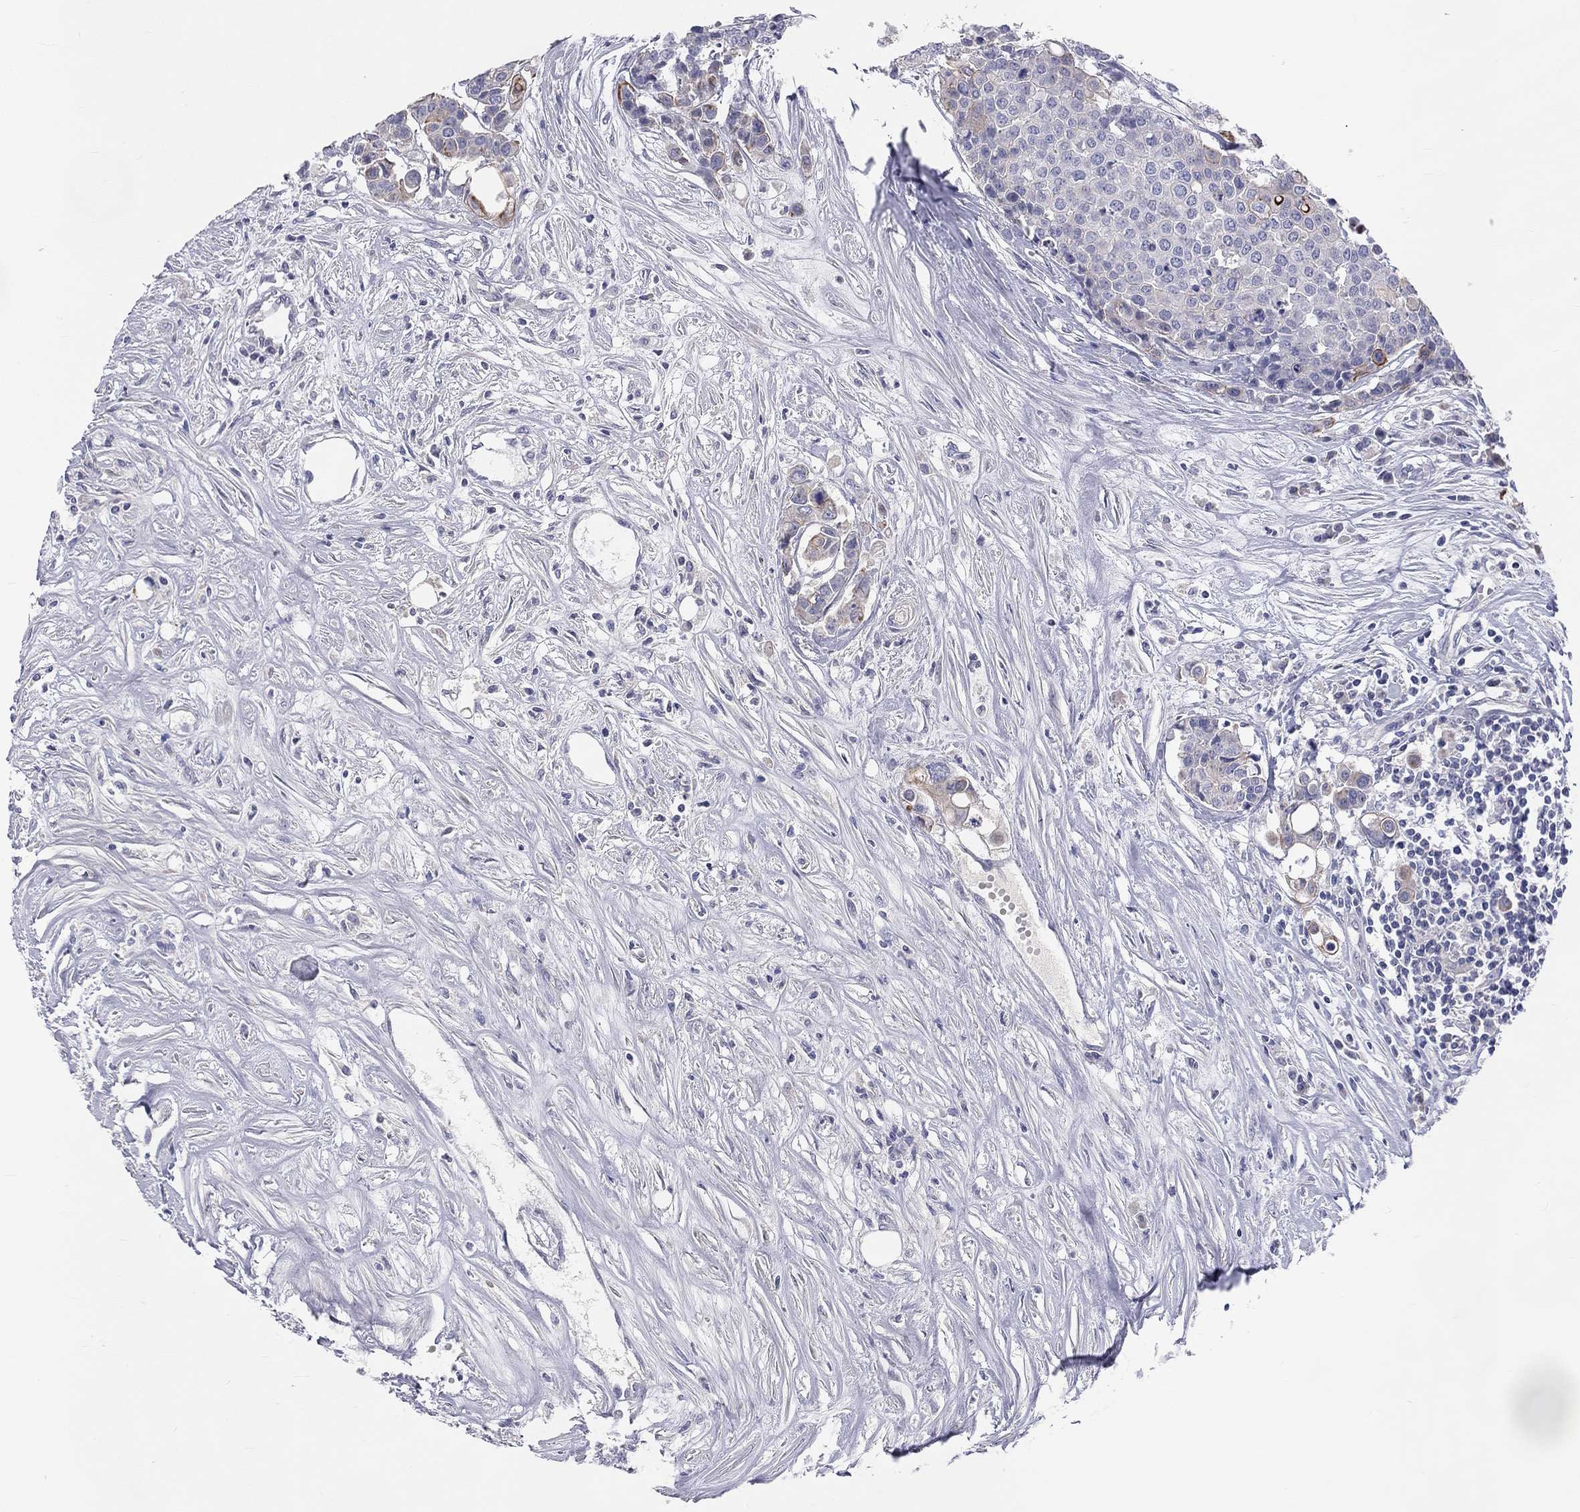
{"staining": {"intensity": "negative", "quantity": "none", "location": "none"}, "tissue": "carcinoid", "cell_type": "Tumor cells", "image_type": "cancer", "snomed": [{"axis": "morphology", "description": "Carcinoid, malignant, NOS"}, {"axis": "topography", "description": "Colon"}], "caption": "High power microscopy image of an IHC image of carcinoid, revealing no significant staining in tumor cells.", "gene": "ST7L", "patient": {"sex": "male", "age": 81}}